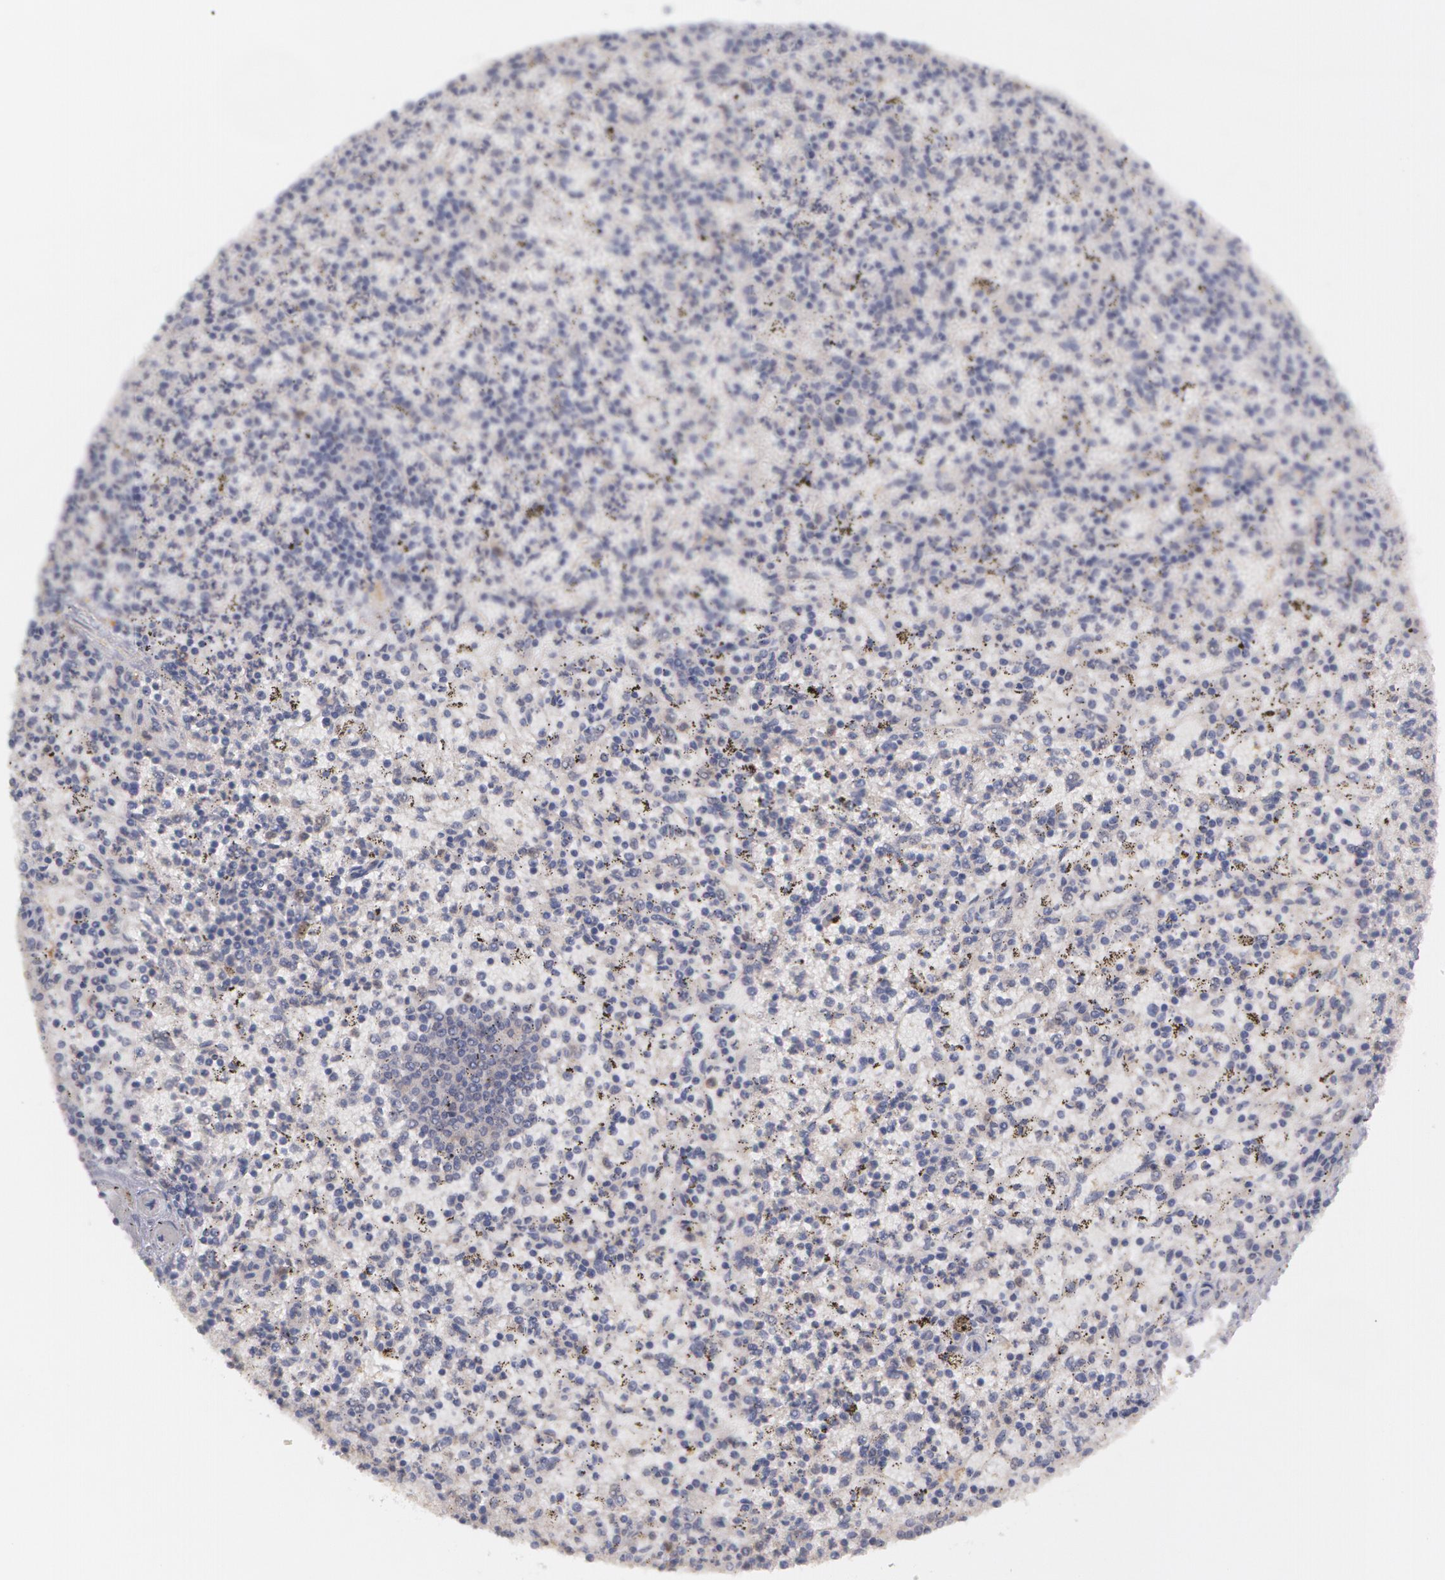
{"staining": {"intensity": "negative", "quantity": "none", "location": "none"}, "tissue": "spleen", "cell_type": "Cells in red pulp", "image_type": "normal", "snomed": [{"axis": "morphology", "description": "Normal tissue, NOS"}, {"axis": "topography", "description": "Spleen"}], "caption": "Image shows no protein positivity in cells in red pulp of benign spleen. Brightfield microscopy of IHC stained with DAB (brown) and hematoxylin (blue), captured at high magnification.", "gene": "TXNRD1", "patient": {"sex": "male", "age": 72}}